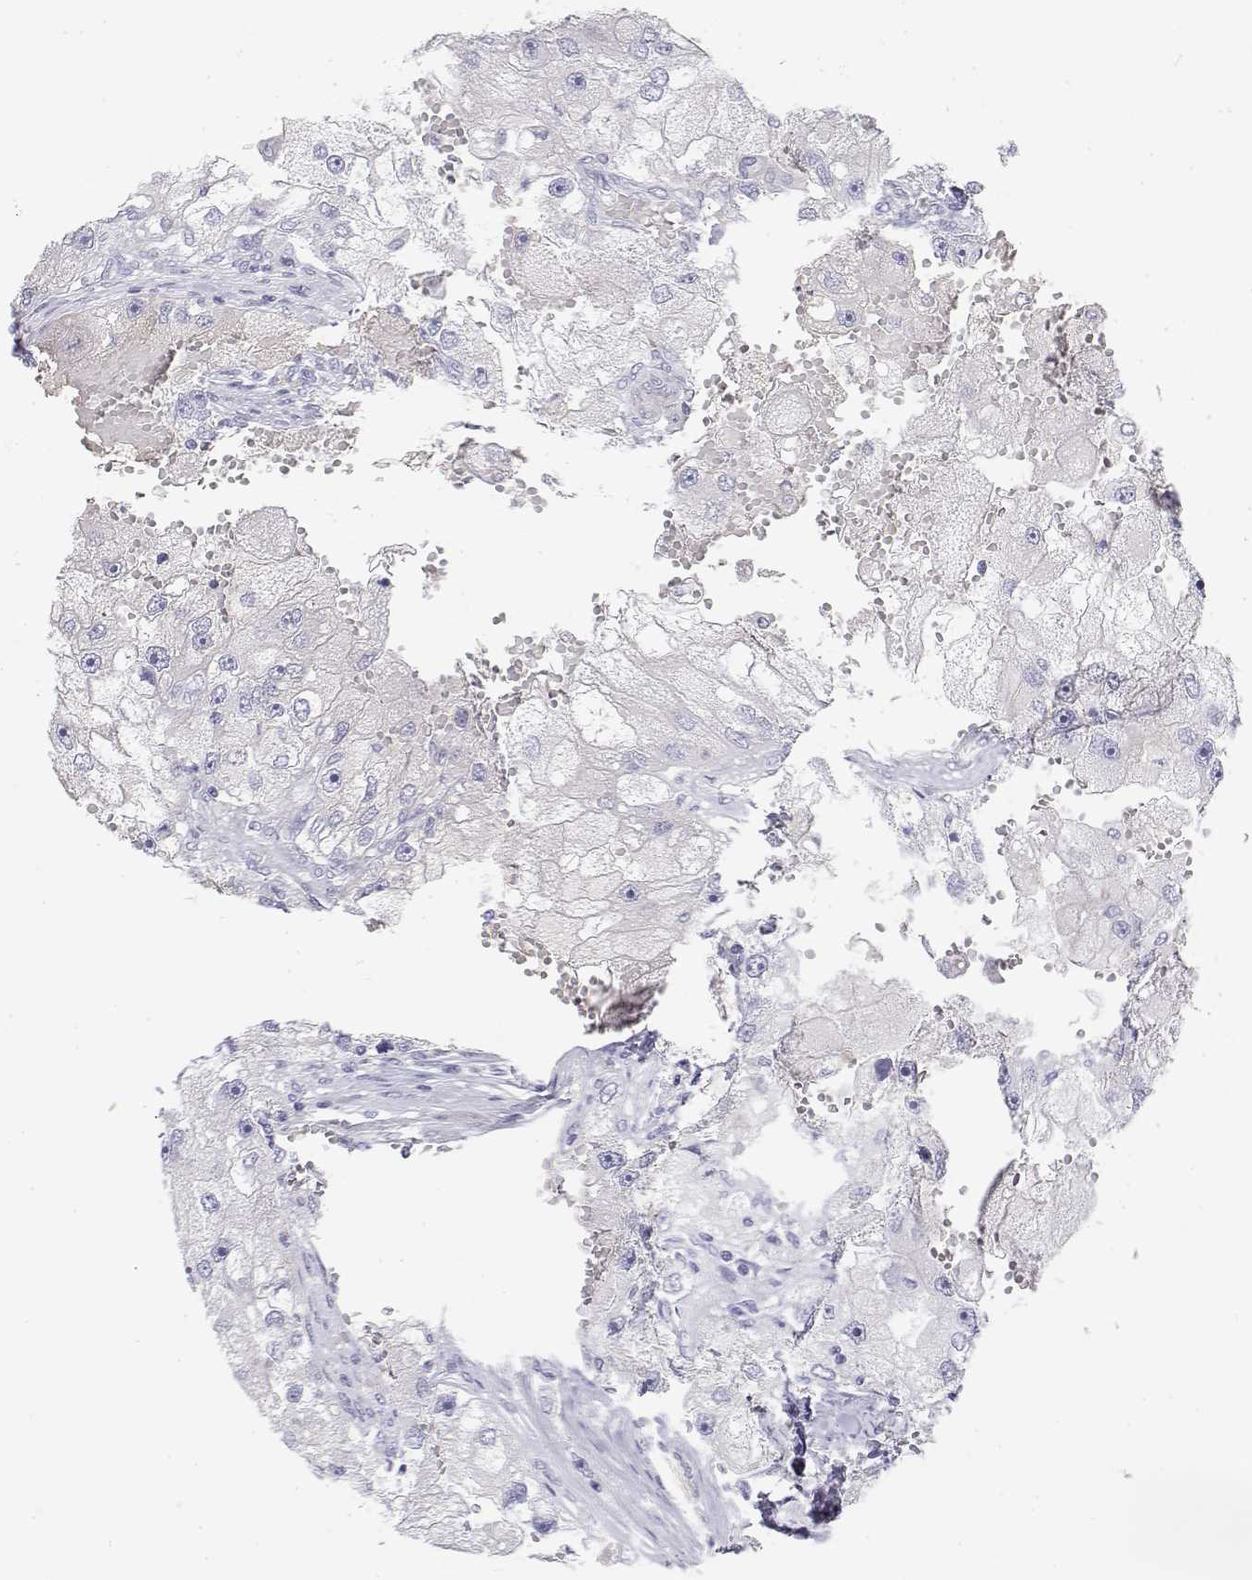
{"staining": {"intensity": "negative", "quantity": "none", "location": "none"}, "tissue": "renal cancer", "cell_type": "Tumor cells", "image_type": "cancer", "snomed": [{"axis": "morphology", "description": "Adenocarcinoma, NOS"}, {"axis": "topography", "description": "Kidney"}], "caption": "DAB (3,3'-diaminobenzidine) immunohistochemical staining of human adenocarcinoma (renal) exhibits no significant positivity in tumor cells.", "gene": "MISP", "patient": {"sex": "male", "age": 63}}